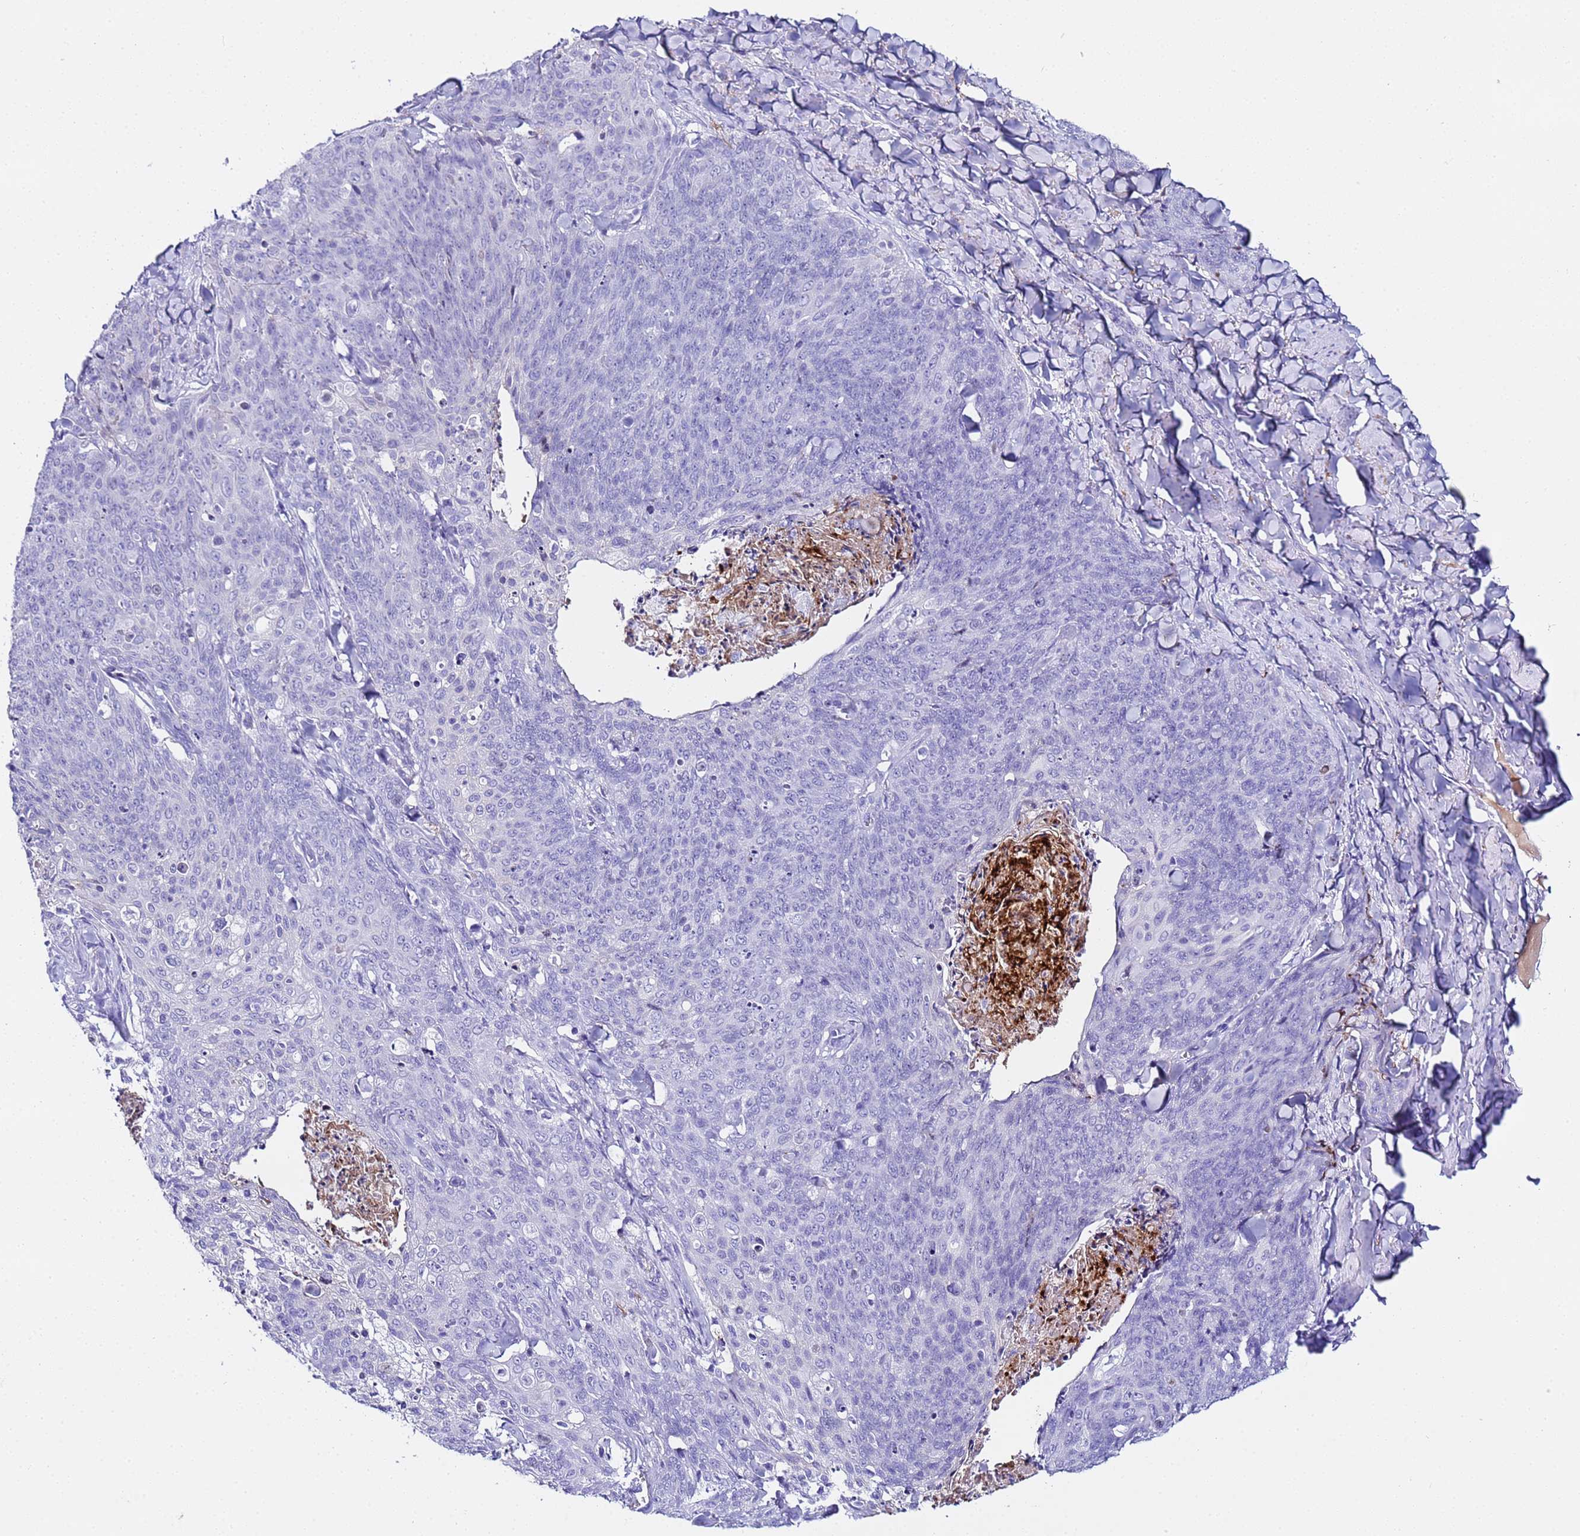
{"staining": {"intensity": "negative", "quantity": "none", "location": "none"}, "tissue": "skin cancer", "cell_type": "Tumor cells", "image_type": "cancer", "snomed": [{"axis": "morphology", "description": "Squamous cell carcinoma, NOS"}, {"axis": "topography", "description": "Skin"}, {"axis": "topography", "description": "Vulva"}], "caption": "Skin cancer (squamous cell carcinoma) stained for a protein using immunohistochemistry shows no expression tumor cells.", "gene": "CFHR2", "patient": {"sex": "female", "age": 85}}